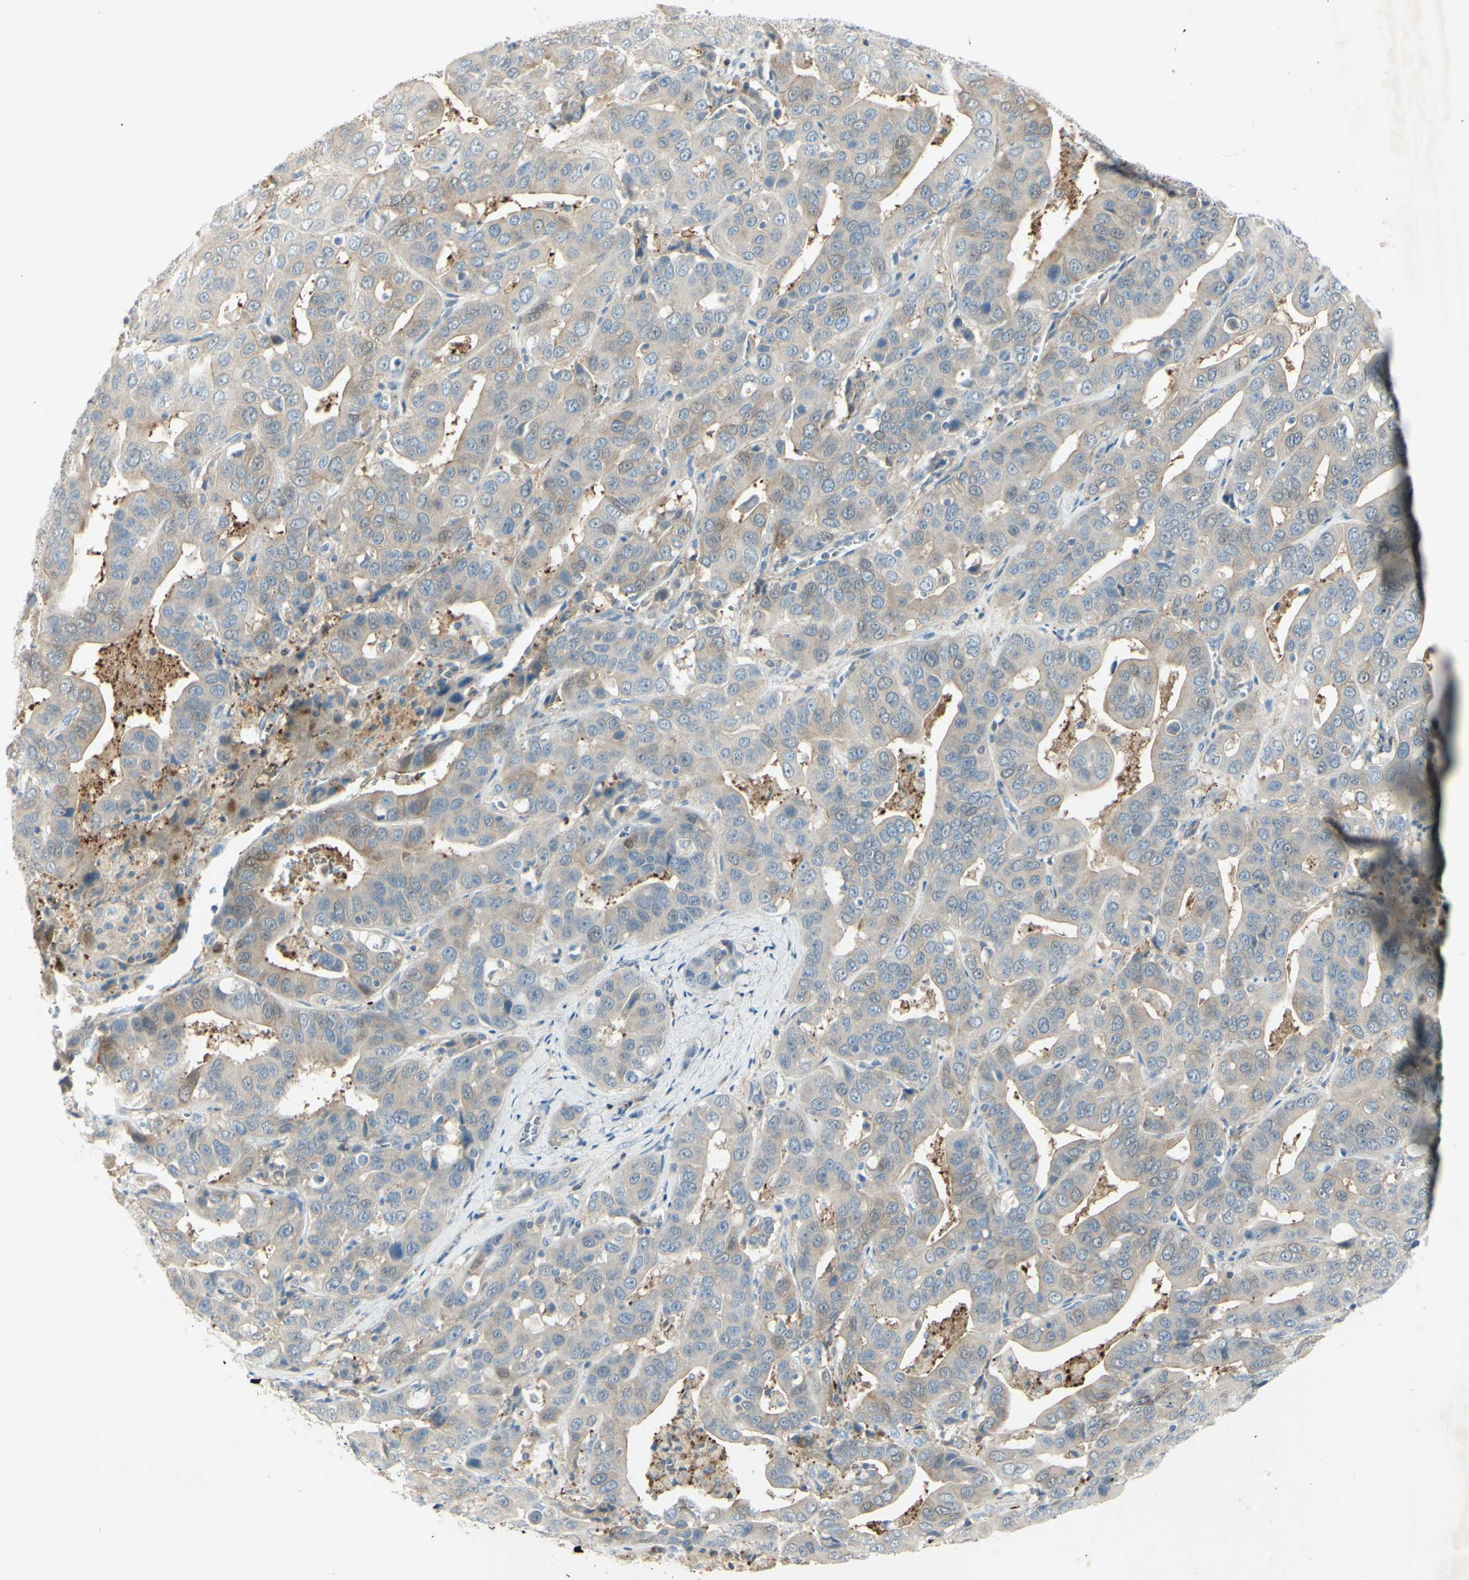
{"staining": {"intensity": "weak", "quantity": "25%-75%", "location": "cytoplasmic/membranous"}, "tissue": "liver cancer", "cell_type": "Tumor cells", "image_type": "cancer", "snomed": [{"axis": "morphology", "description": "Cholangiocarcinoma"}, {"axis": "topography", "description": "Liver"}], "caption": "Cholangiocarcinoma (liver) tissue reveals weak cytoplasmic/membranous staining in approximately 25%-75% of tumor cells, visualized by immunohistochemistry.", "gene": "C1orf159", "patient": {"sex": "female", "age": 52}}